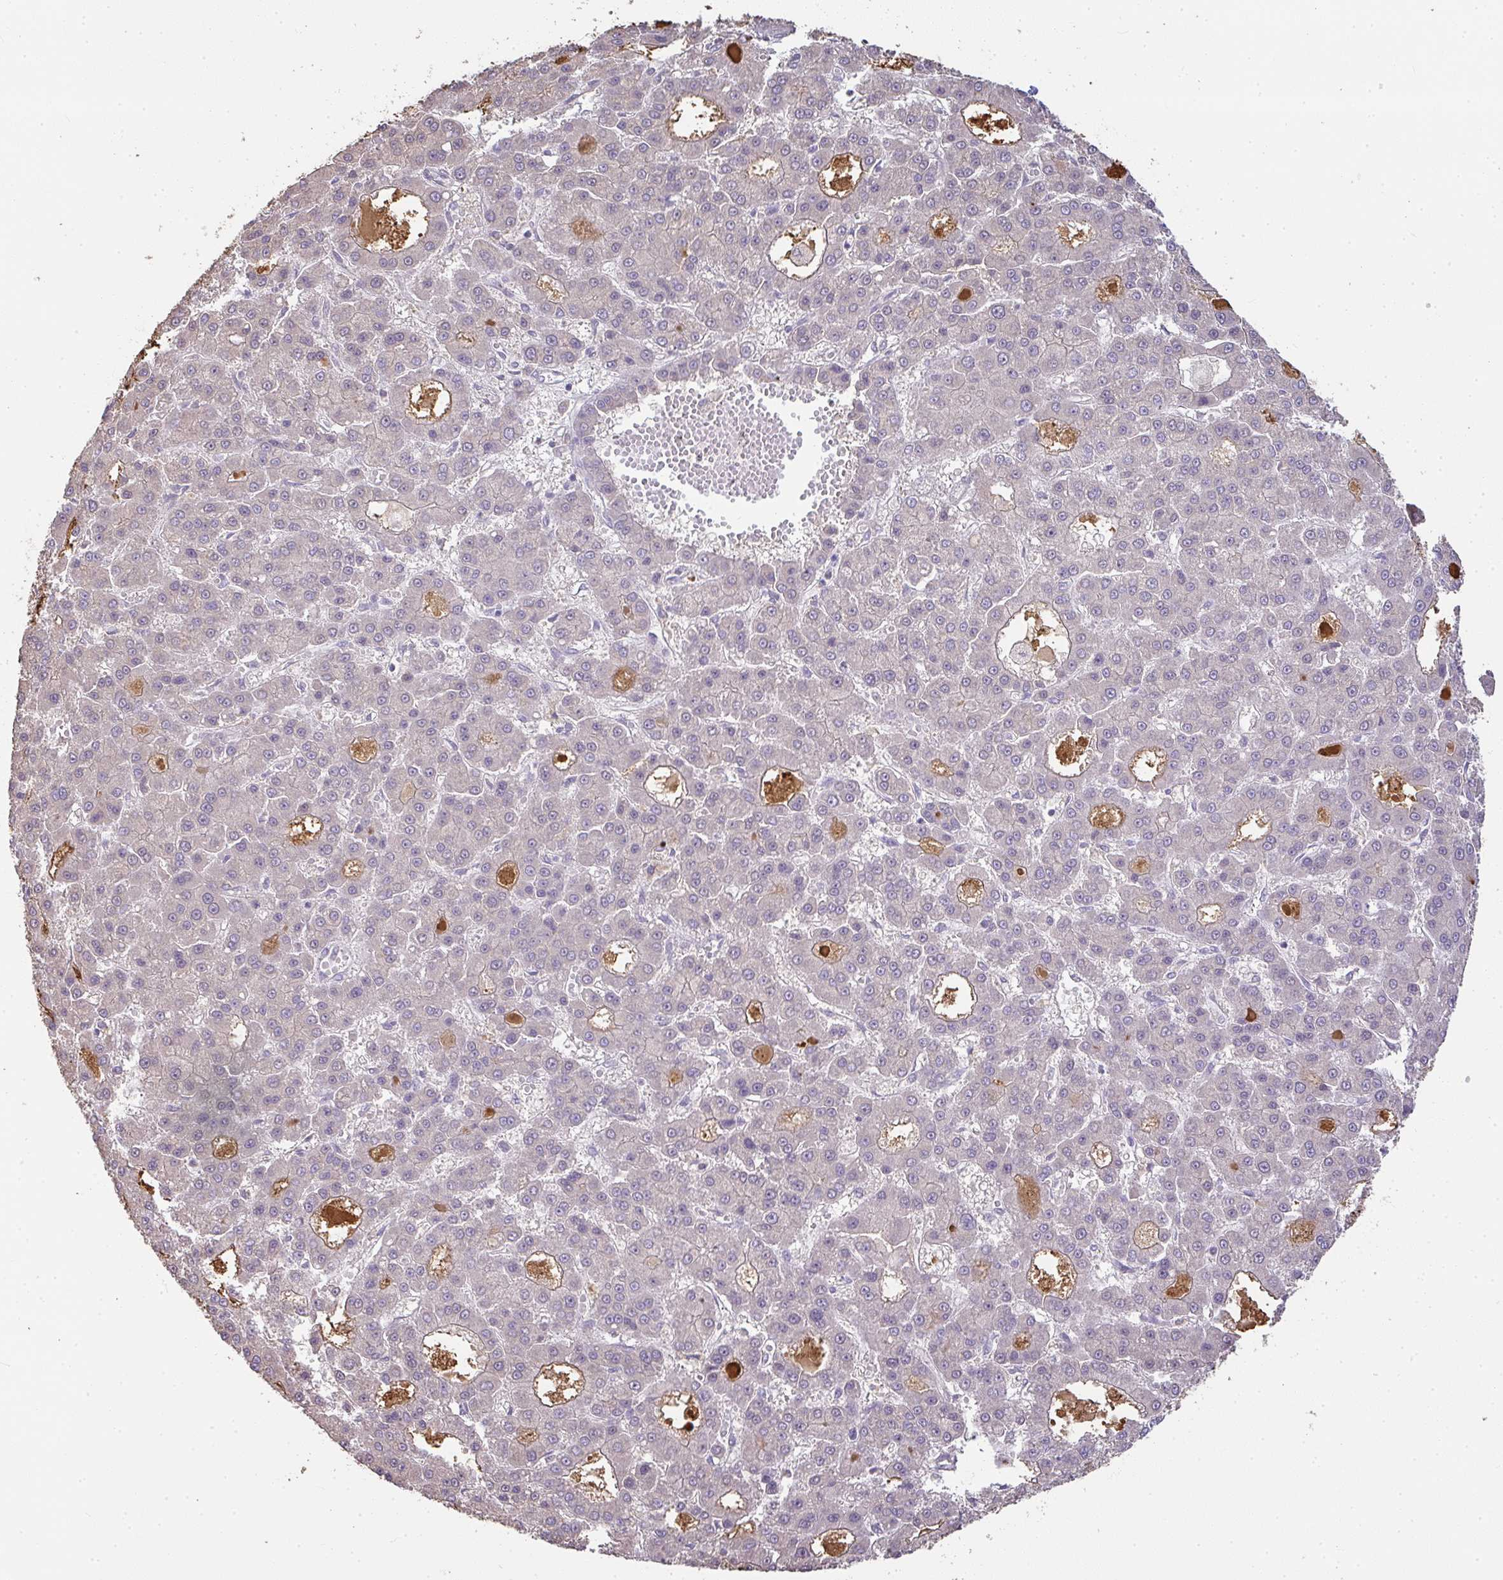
{"staining": {"intensity": "negative", "quantity": "none", "location": "none"}, "tissue": "liver cancer", "cell_type": "Tumor cells", "image_type": "cancer", "snomed": [{"axis": "morphology", "description": "Carcinoma, Hepatocellular, NOS"}, {"axis": "topography", "description": "Liver"}], "caption": "There is no significant expression in tumor cells of hepatocellular carcinoma (liver).", "gene": "BRINP3", "patient": {"sex": "male", "age": 70}}